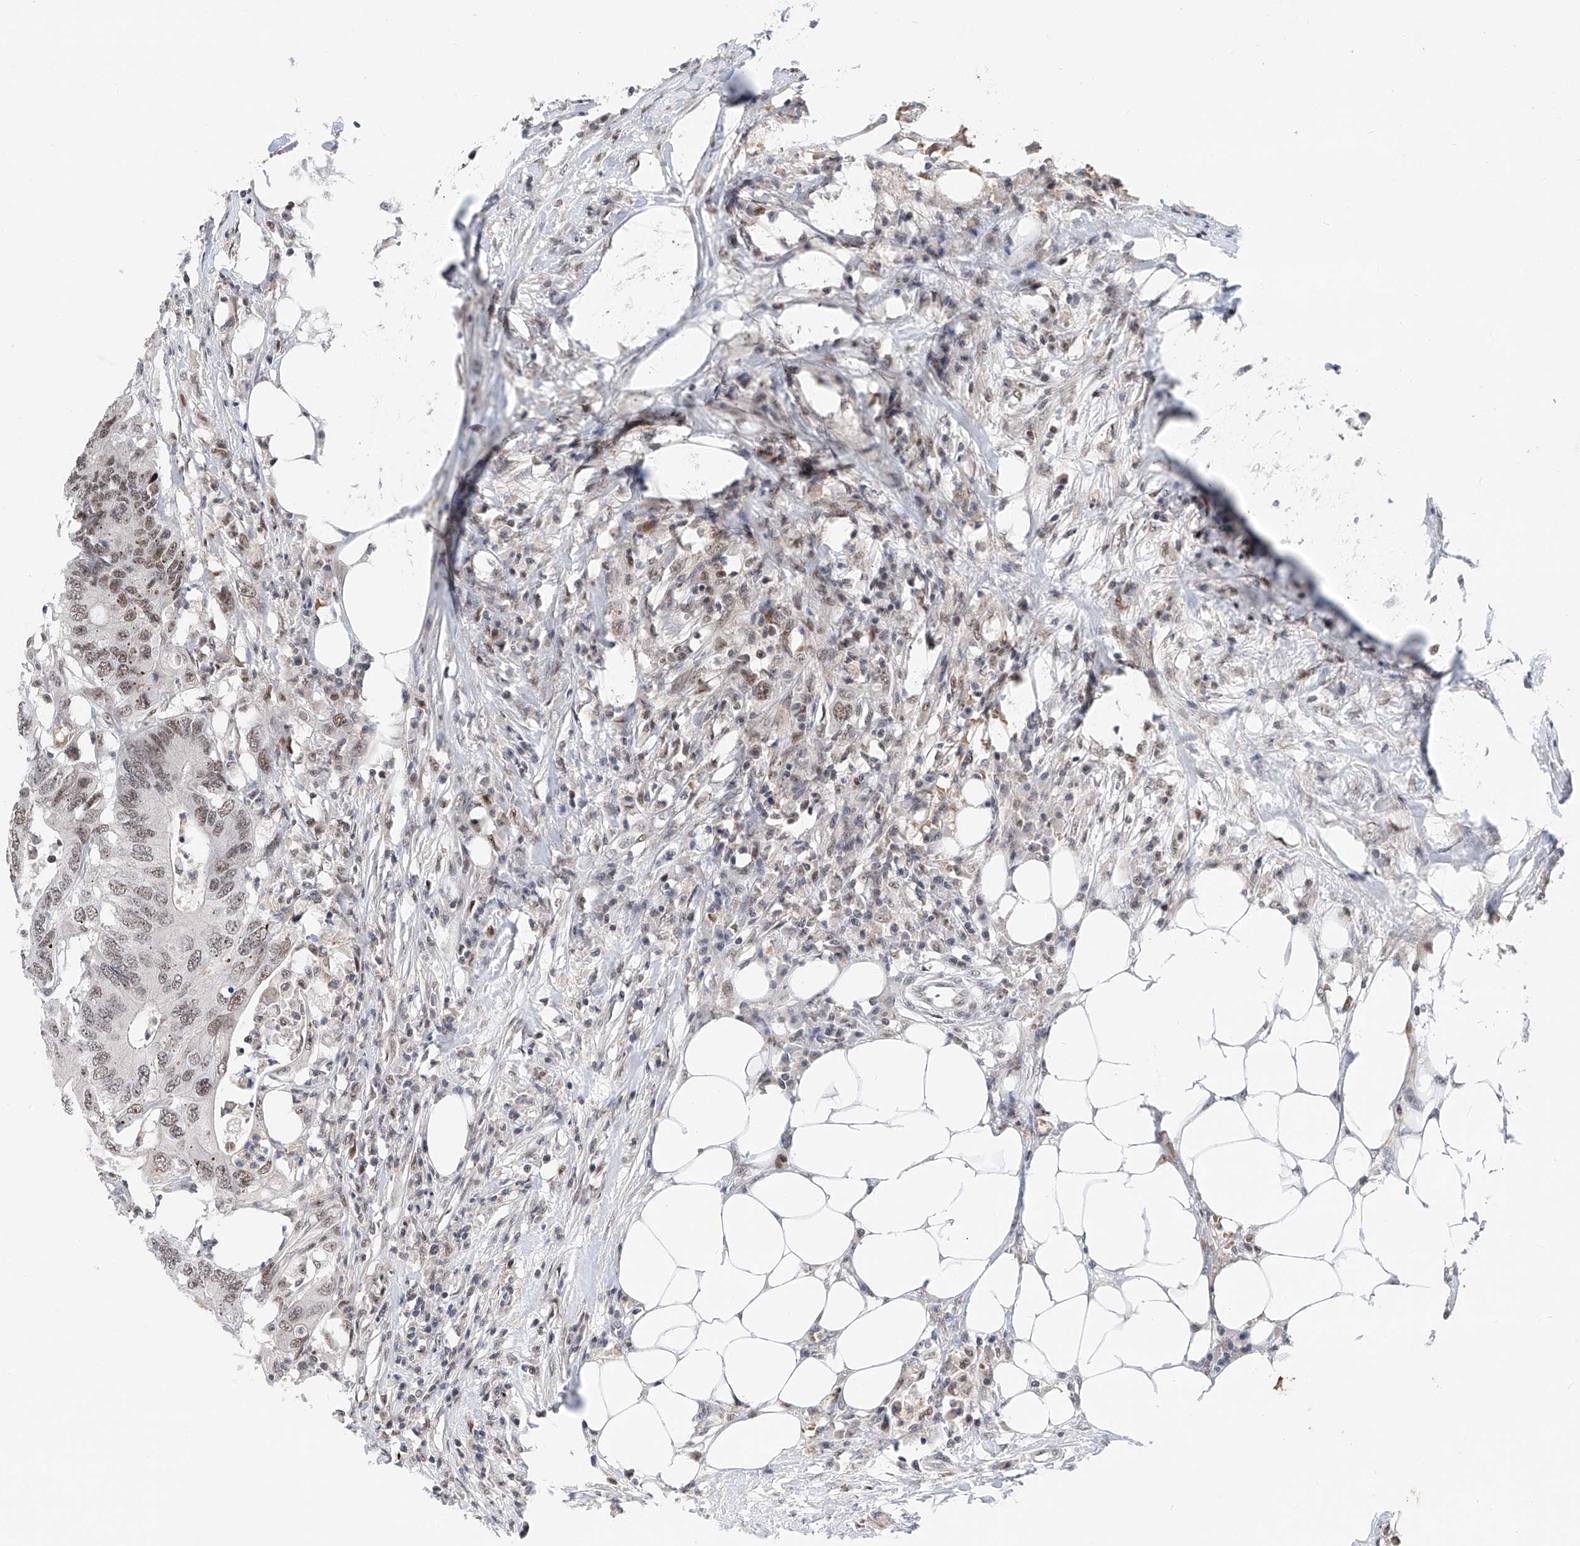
{"staining": {"intensity": "weak", "quantity": ">75%", "location": "nuclear"}, "tissue": "colorectal cancer", "cell_type": "Tumor cells", "image_type": "cancer", "snomed": [{"axis": "morphology", "description": "Adenocarcinoma, NOS"}, {"axis": "topography", "description": "Colon"}], "caption": "This is a micrograph of immunohistochemistry (IHC) staining of adenocarcinoma (colorectal), which shows weak staining in the nuclear of tumor cells.", "gene": "SNRNP200", "patient": {"sex": "male", "age": 71}}